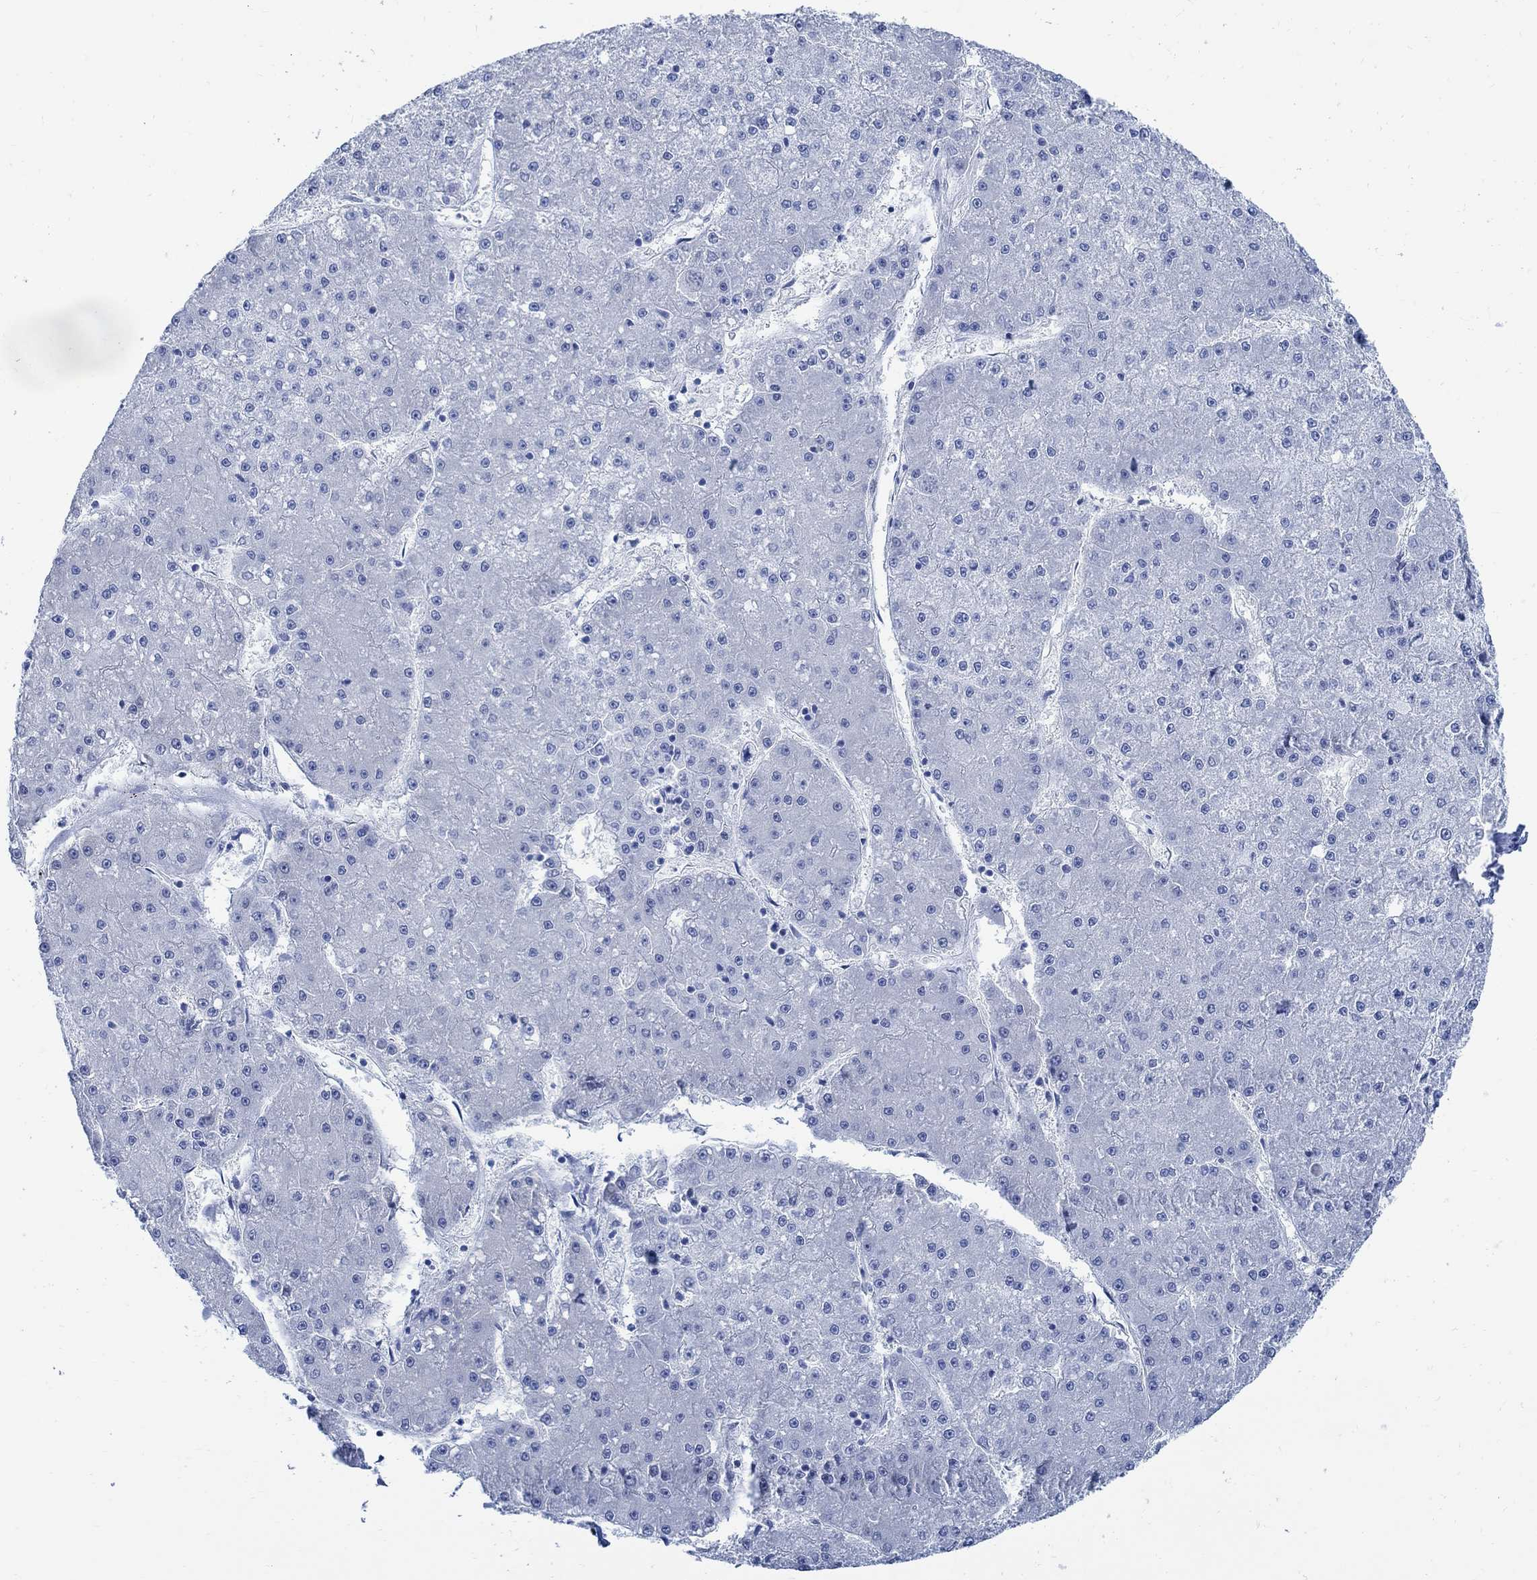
{"staining": {"intensity": "negative", "quantity": "none", "location": "none"}, "tissue": "liver cancer", "cell_type": "Tumor cells", "image_type": "cancer", "snomed": [{"axis": "morphology", "description": "Carcinoma, Hepatocellular, NOS"}, {"axis": "topography", "description": "Liver"}], "caption": "Tumor cells are negative for protein expression in human liver cancer (hepatocellular carcinoma). Brightfield microscopy of immunohistochemistry stained with DAB (brown) and hematoxylin (blue), captured at high magnification.", "gene": "CAMK2N1", "patient": {"sex": "male", "age": 73}}